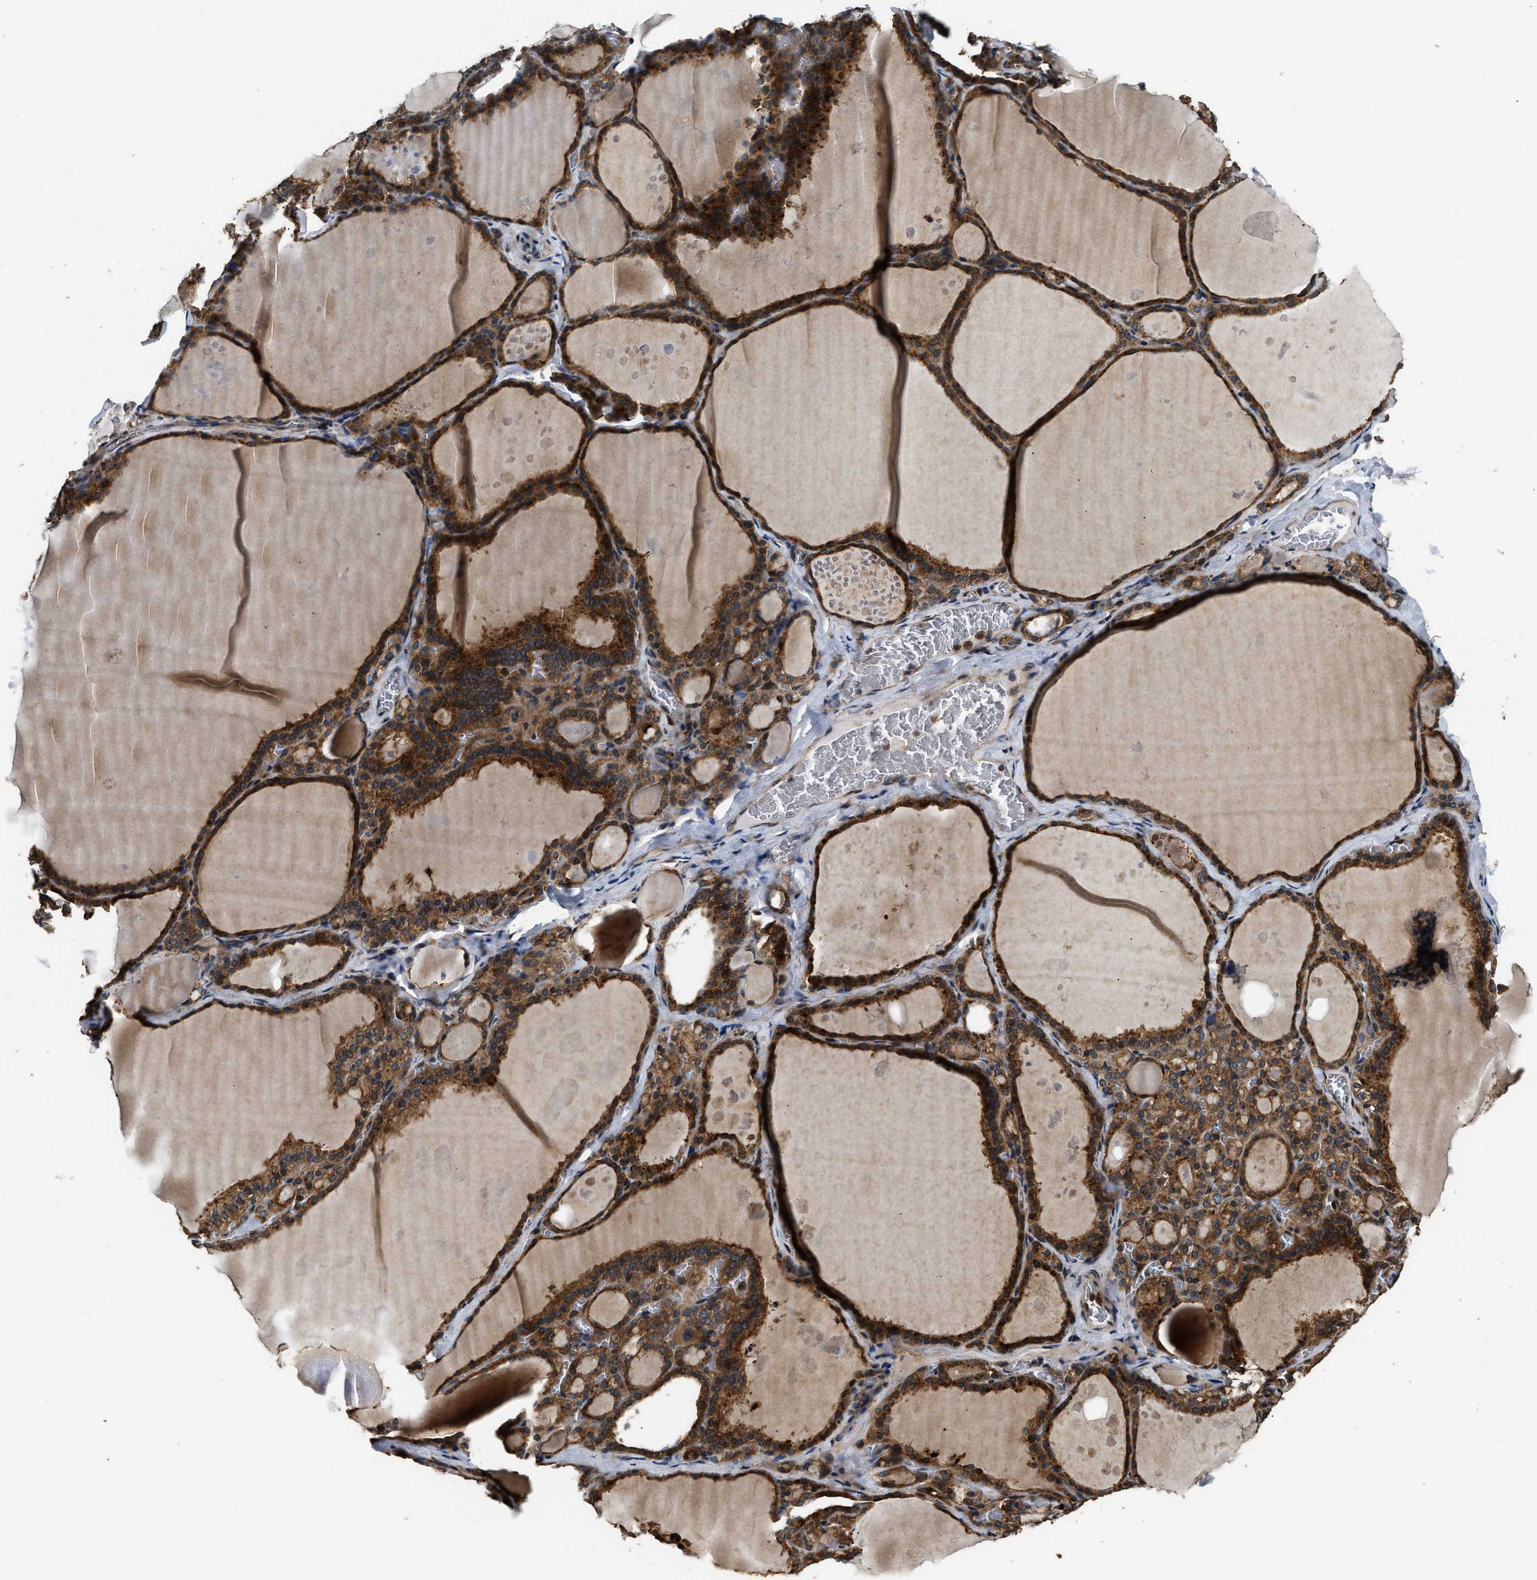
{"staining": {"intensity": "strong", "quantity": ">75%", "location": "cytoplasmic/membranous"}, "tissue": "thyroid gland", "cell_type": "Glandular cells", "image_type": "normal", "snomed": [{"axis": "morphology", "description": "Normal tissue, NOS"}, {"axis": "topography", "description": "Thyroid gland"}], "caption": "DAB (3,3'-diaminobenzidine) immunohistochemical staining of unremarkable human thyroid gland displays strong cytoplasmic/membranous protein expression in approximately >75% of glandular cells. (brown staining indicates protein expression, while blue staining denotes nuclei).", "gene": "DNAJC2", "patient": {"sex": "male", "age": 56}}